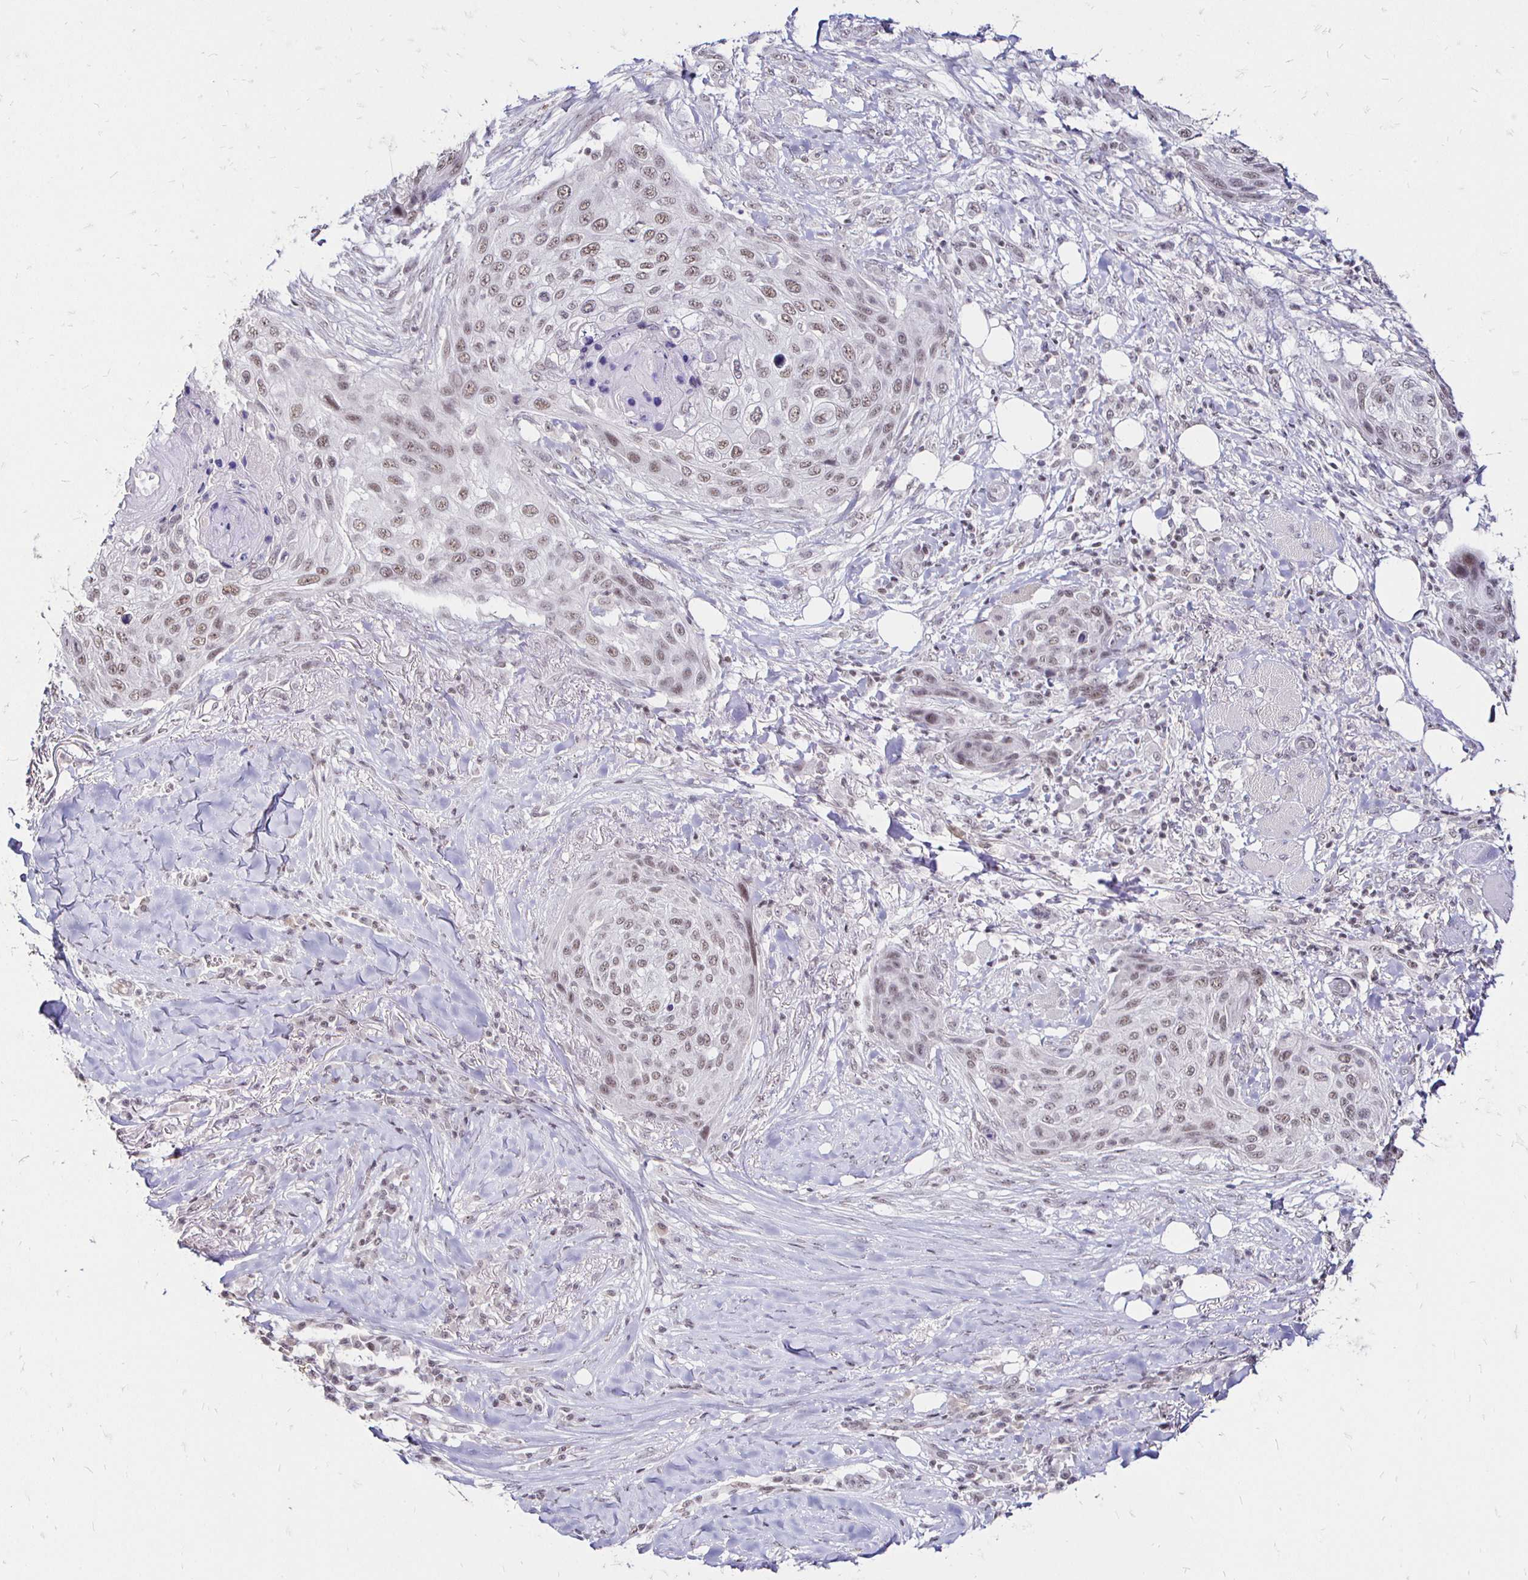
{"staining": {"intensity": "weak", "quantity": ">75%", "location": "nuclear"}, "tissue": "skin cancer", "cell_type": "Tumor cells", "image_type": "cancer", "snomed": [{"axis": "morphology", "description": "Squamous cell carcinoma, NOS"}, {"axis": "topography", "description": "Skin"}], "caption": "Human skin squamous cell carcinoma stained with a brown dye exhibits weak nuclear positive expression in approximately >75% of tumor cells.", "gene": "SIN3A", "patient": {"sex": "female", "age": 87}}